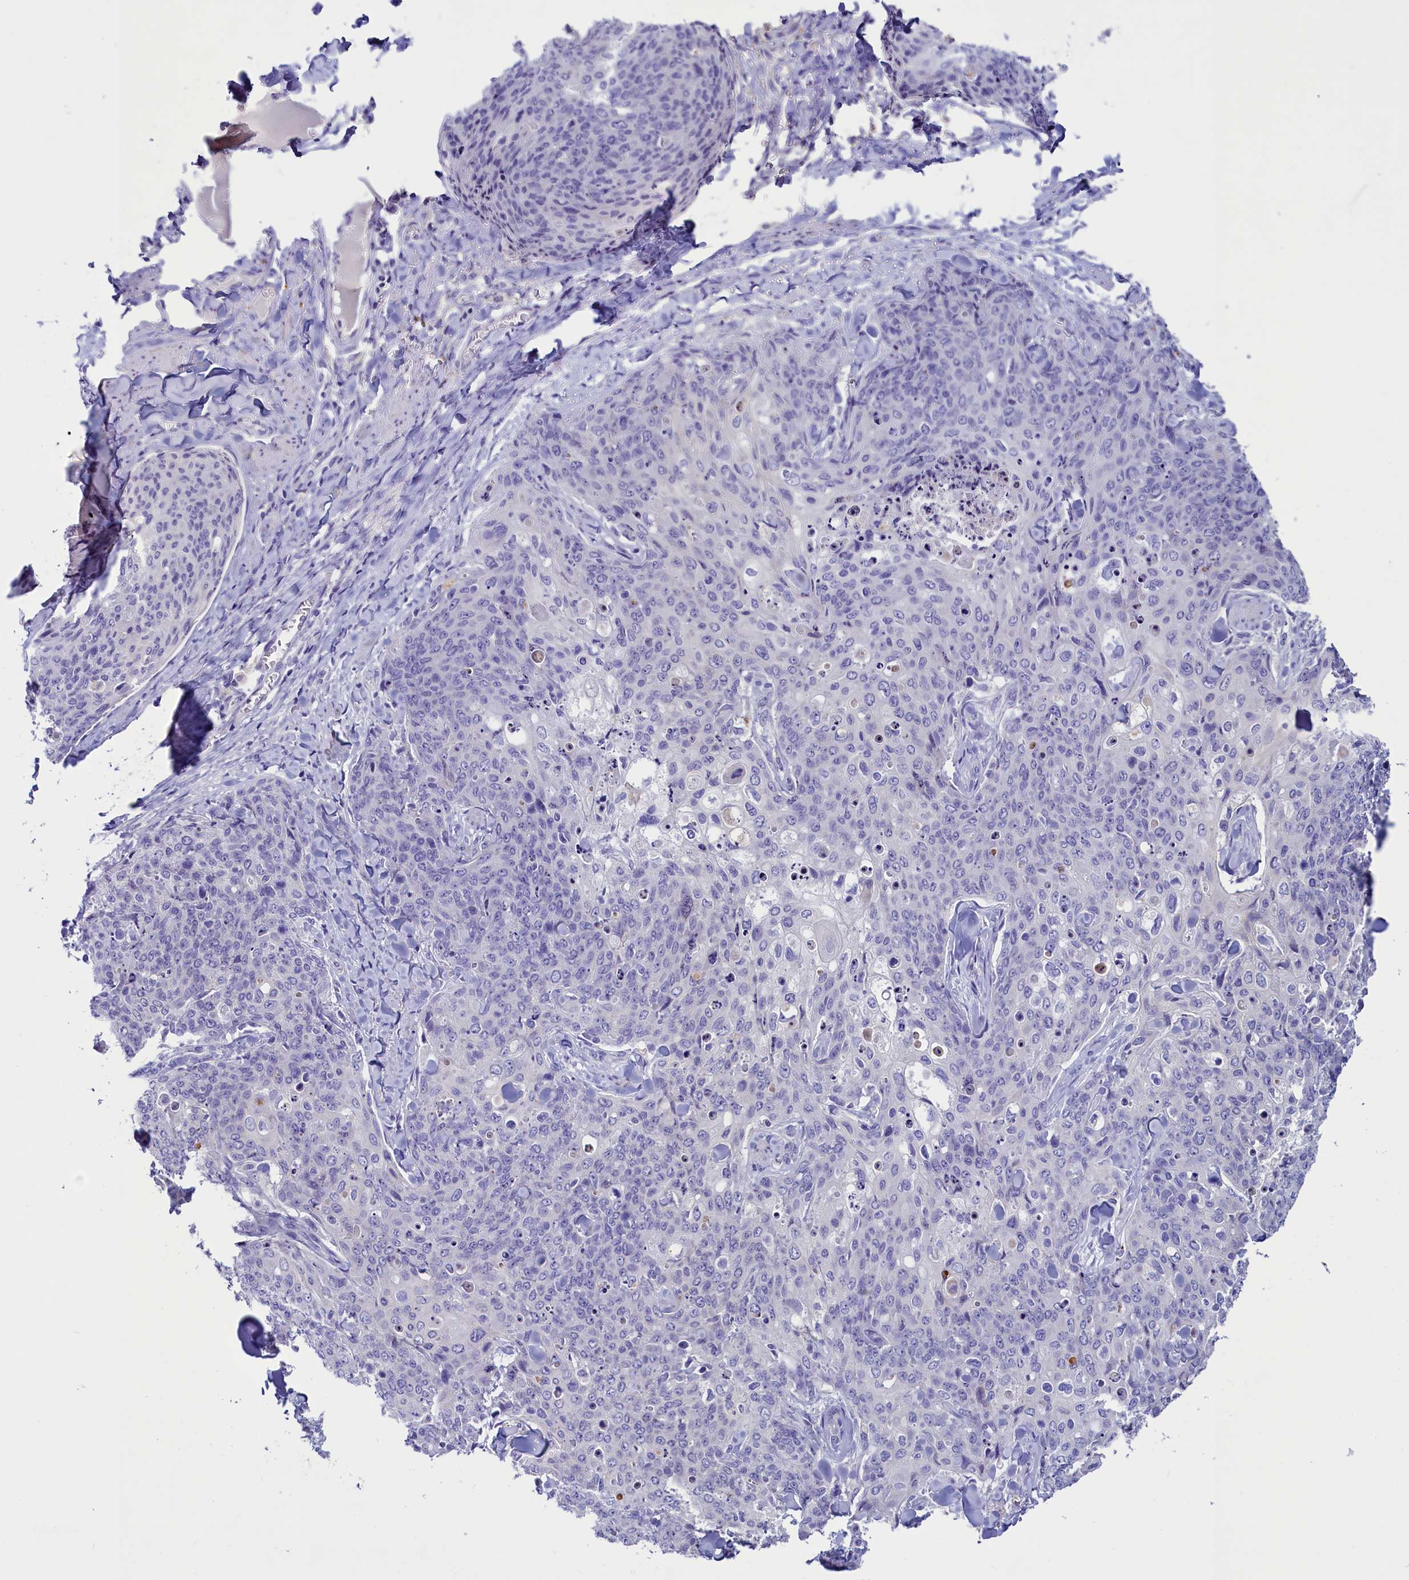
{"staining": {"intensity": "negative", "quantity": "none", "location": "none"}, "tissue": "skin cancer", "cell_type": "Tumor cells", "image_type": "cancer", "snomed": [{"axis": "morphology", "description": "Squamous cell carcinoma, NOS"}, {"axis": "topography", "description": "Skin"}, {"axis": "topography", "description": "Vulva"}], "caption": "This is a photomicrograph of immunohistochemistry staining of skin cancer, which shows no positivity in tumor cells.", "gene": "RTTN", "patient": {"sex": "female", "age": 85}}